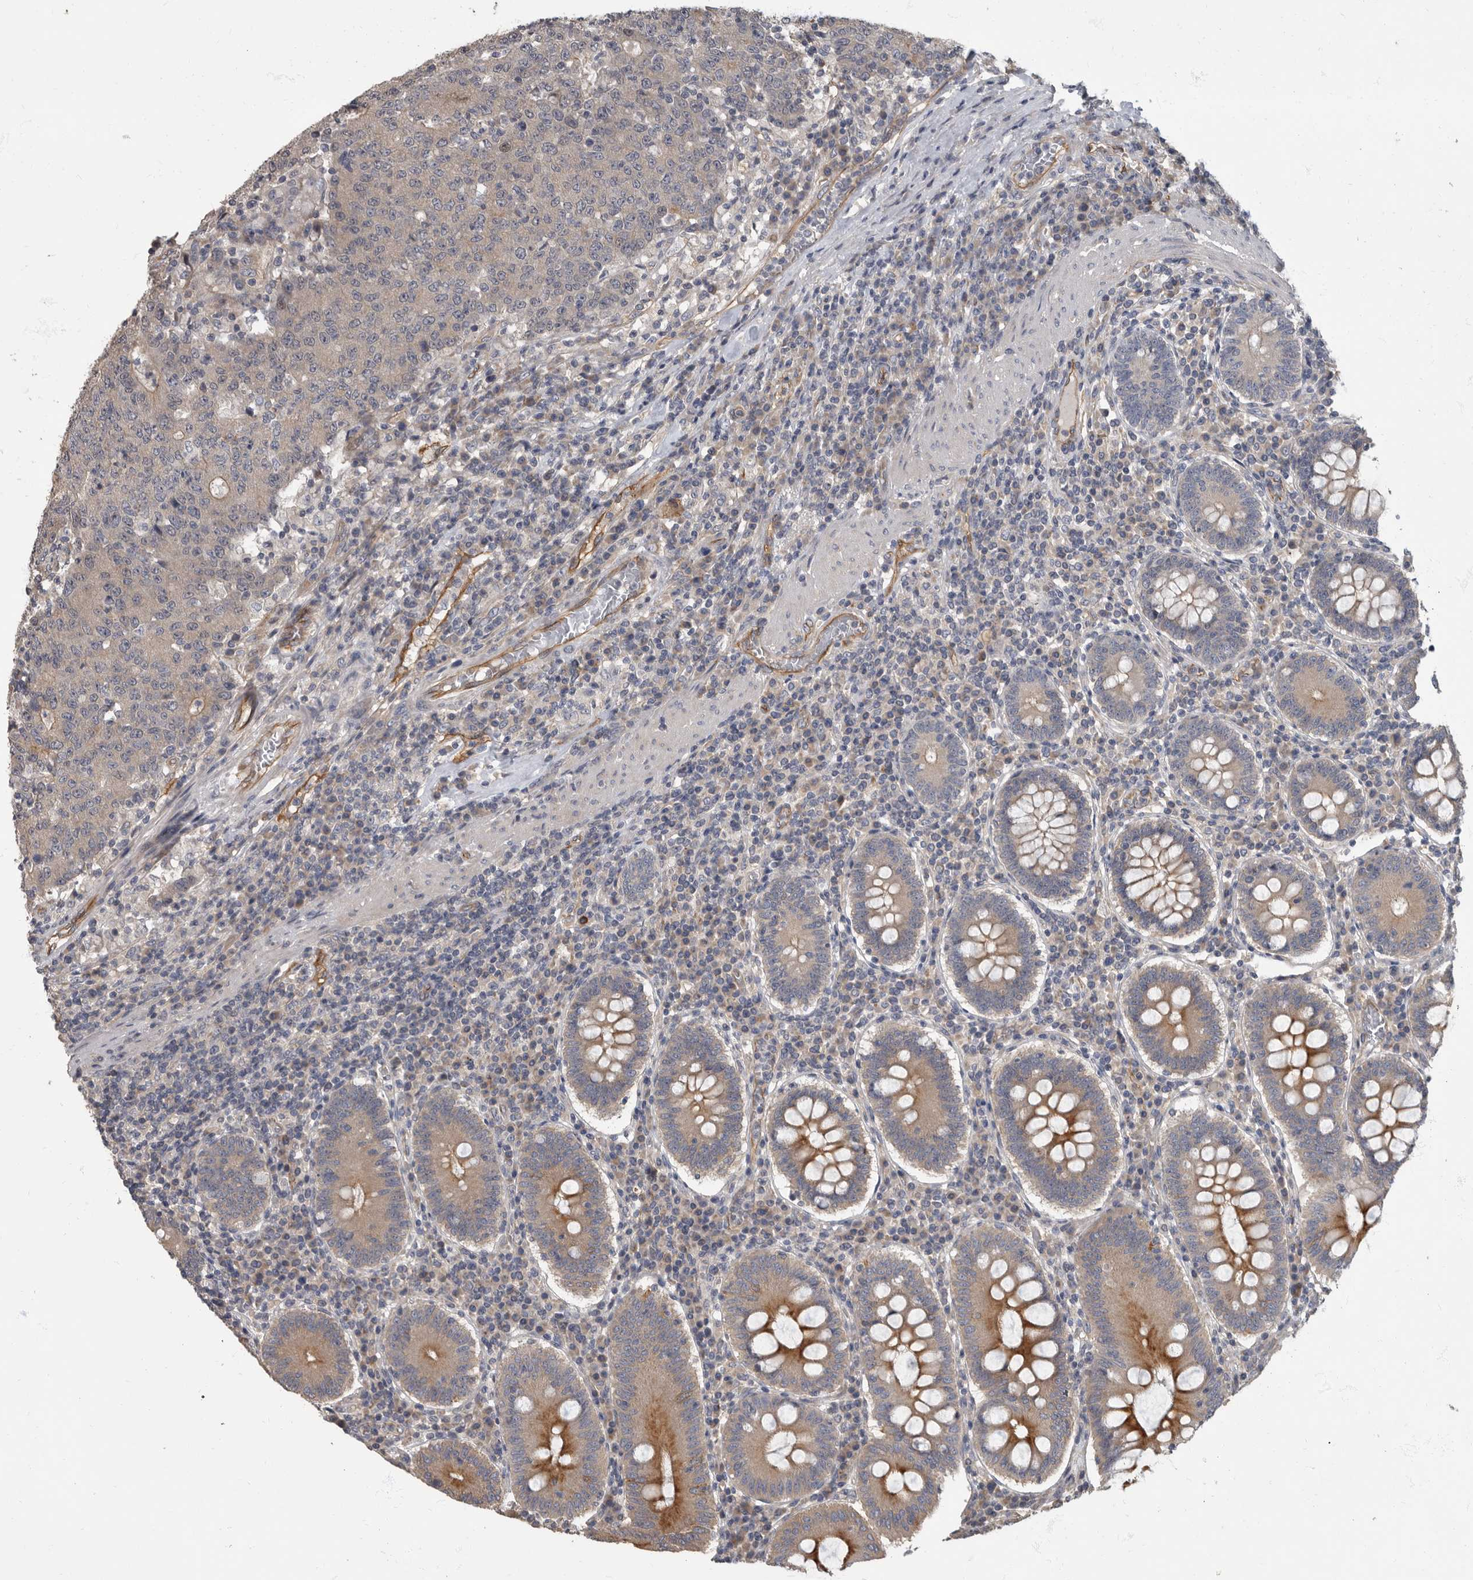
{"staining": {"intensity": "weak", "quantity": "<25%", "location": "cytoplasmic/membranous"}, "tissue": "colorectal cancer", "cell_type": "Tumor cells", "image_type": "cancer", "snomed": [{"axis": "morphology", "description": "Adenocarcinoma, NOS"}, {"axis": "topography", "description": "Colon"}], "caption": "This micrograph is of adenocarcinoma (colorectal) stained with immunohistochemistry to label a protein in brown with the nuclei are counter-stained blue. There is no staining in tumor cells. (Stains: DAB IHC with hematoxylin counter stain, Microscopy: brightfield microscopy at high magnification).", "gene": "PDK1", "patient": {"sex": "female", "age": 75}}